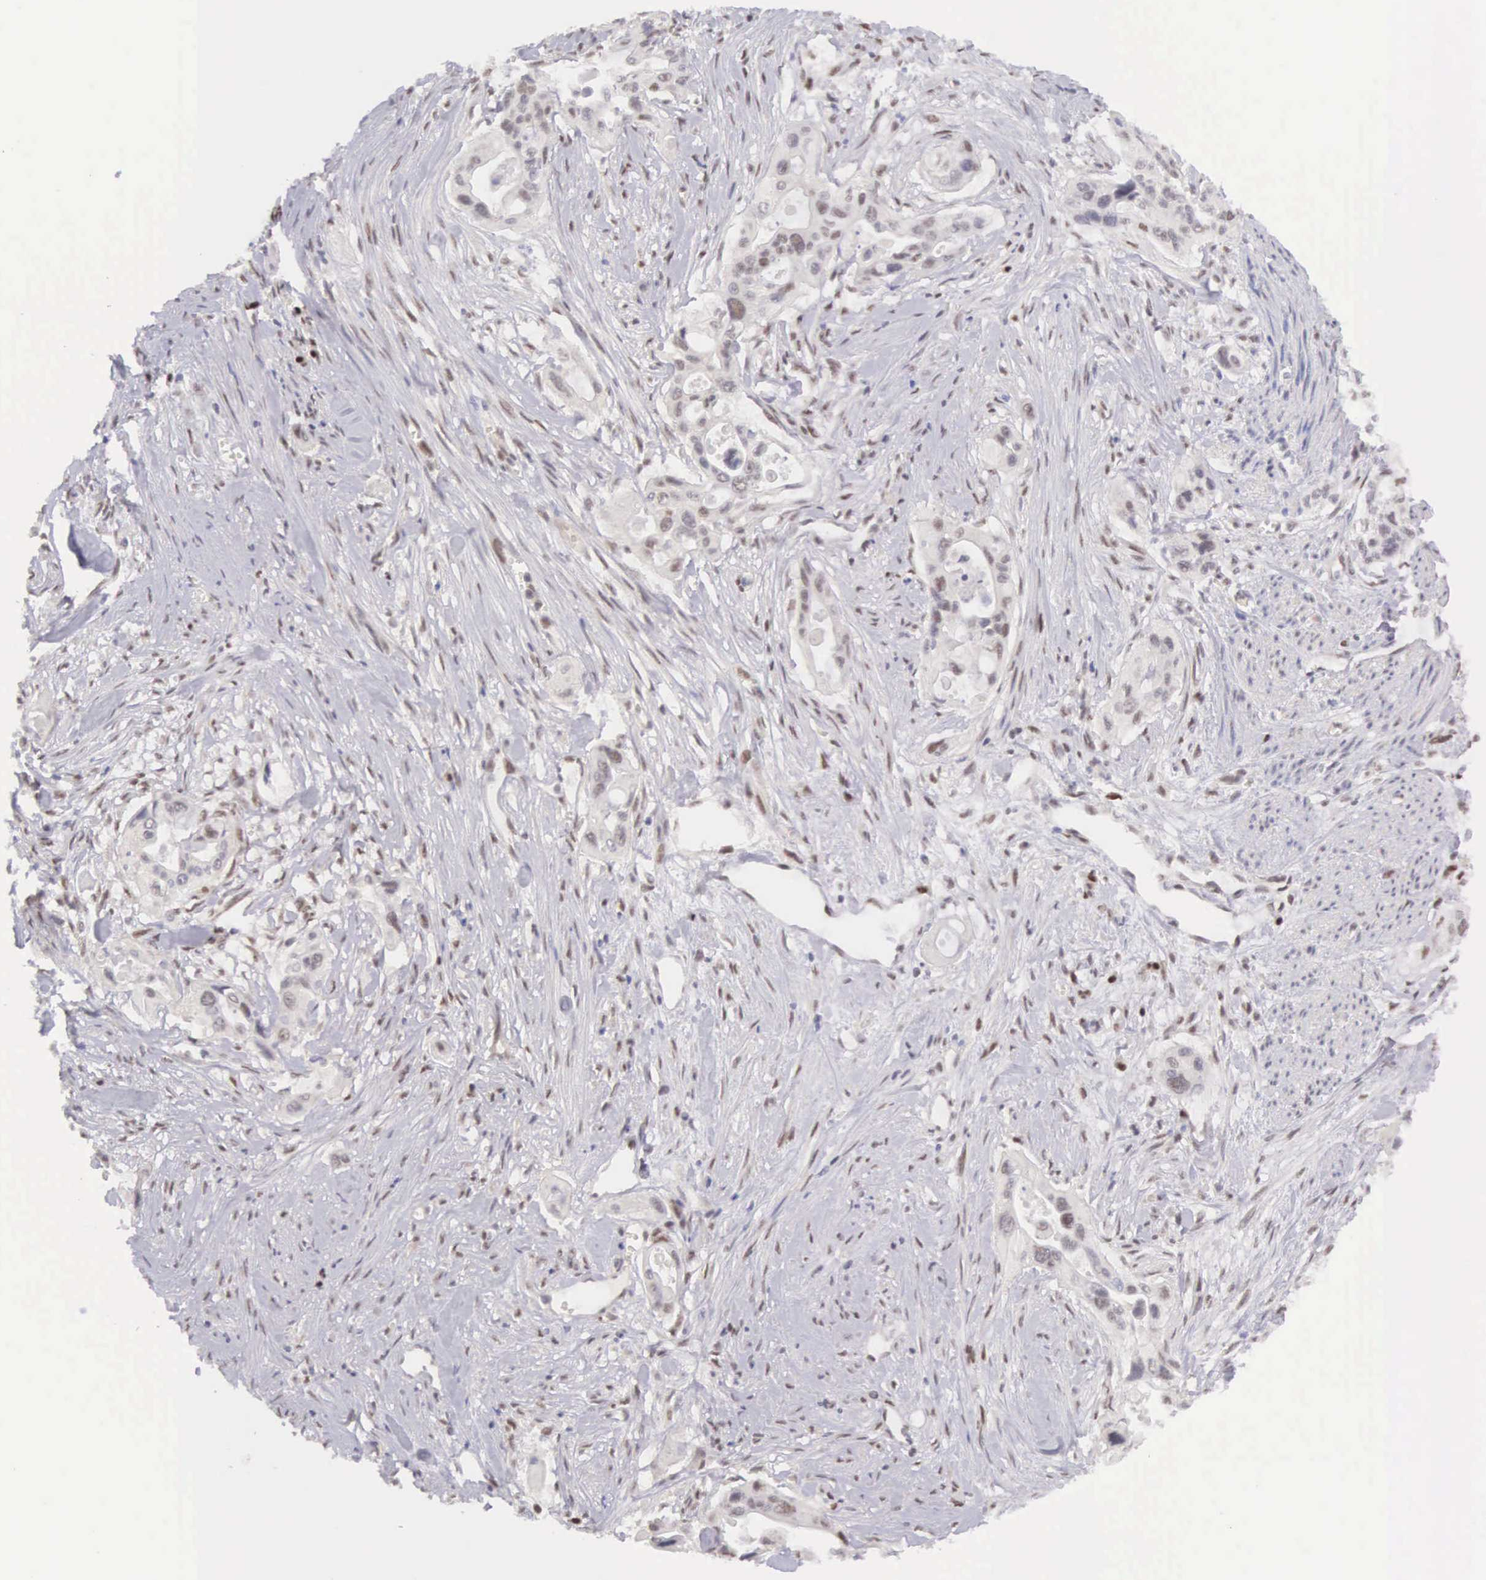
{"staining": {"intensity": "weak", "quantity": "25%-75%", "location": "nuclear"}, "tissue": "pancreatic cancer", "cell_type": "Tumor cells", "image_type": "cancer", "snomed": [{"axis": "morphology", "description": "Adenocarcinoma, NOS"}, {"axis": "topography", "description": "Pancreas"}], "caption": "A brown stain labels weak nuclear expression of a protein in human pancreatic adenocarcinoma tumor cells.", "gene": "CCDC117", "patient": {"sex": "male", "age": 77}}